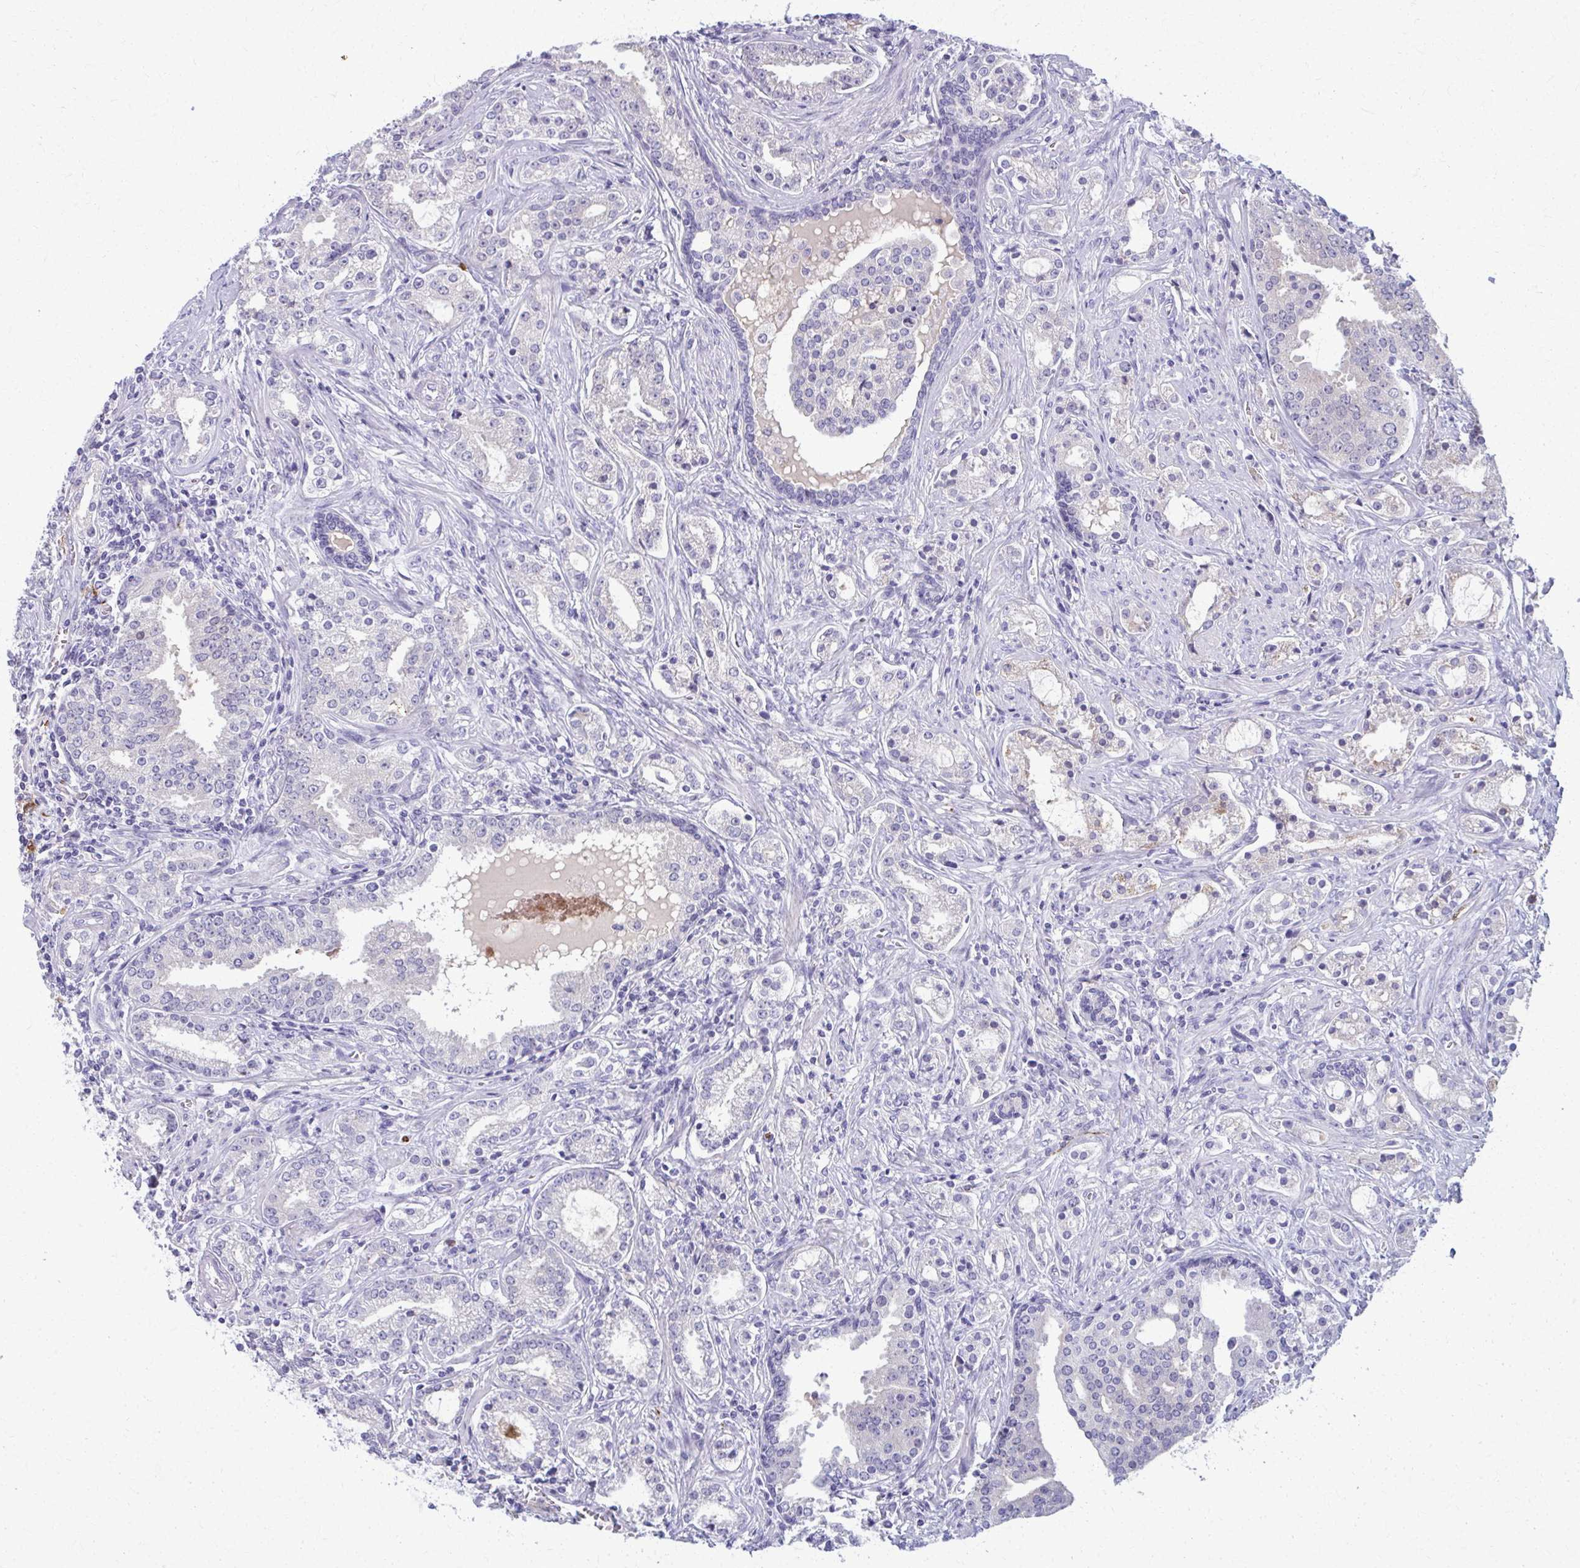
{"staining": {"intensity": "negative", "quantity": "none", "location": "none"}, "tissue": "prostate cancer", "cell_type": "Tumor cells", "image_type": "cancer", "snomed": [{"axis": "morphology", "description": "Adenocarcinoma, Medium grade"}, {"axis": "topography", "description": "Prostate"}], "caption": "IHC of adenocarcinoma (medium-grade) (prostate) displays no positivity in tumor cells. Brightfield microscopy of immunohistochemistry stained with DAB (brown) and hematoxylin (blue), captured at high magnification.", "gene": "OR4M1", "patient": {"sex": "male", "age": 57}}